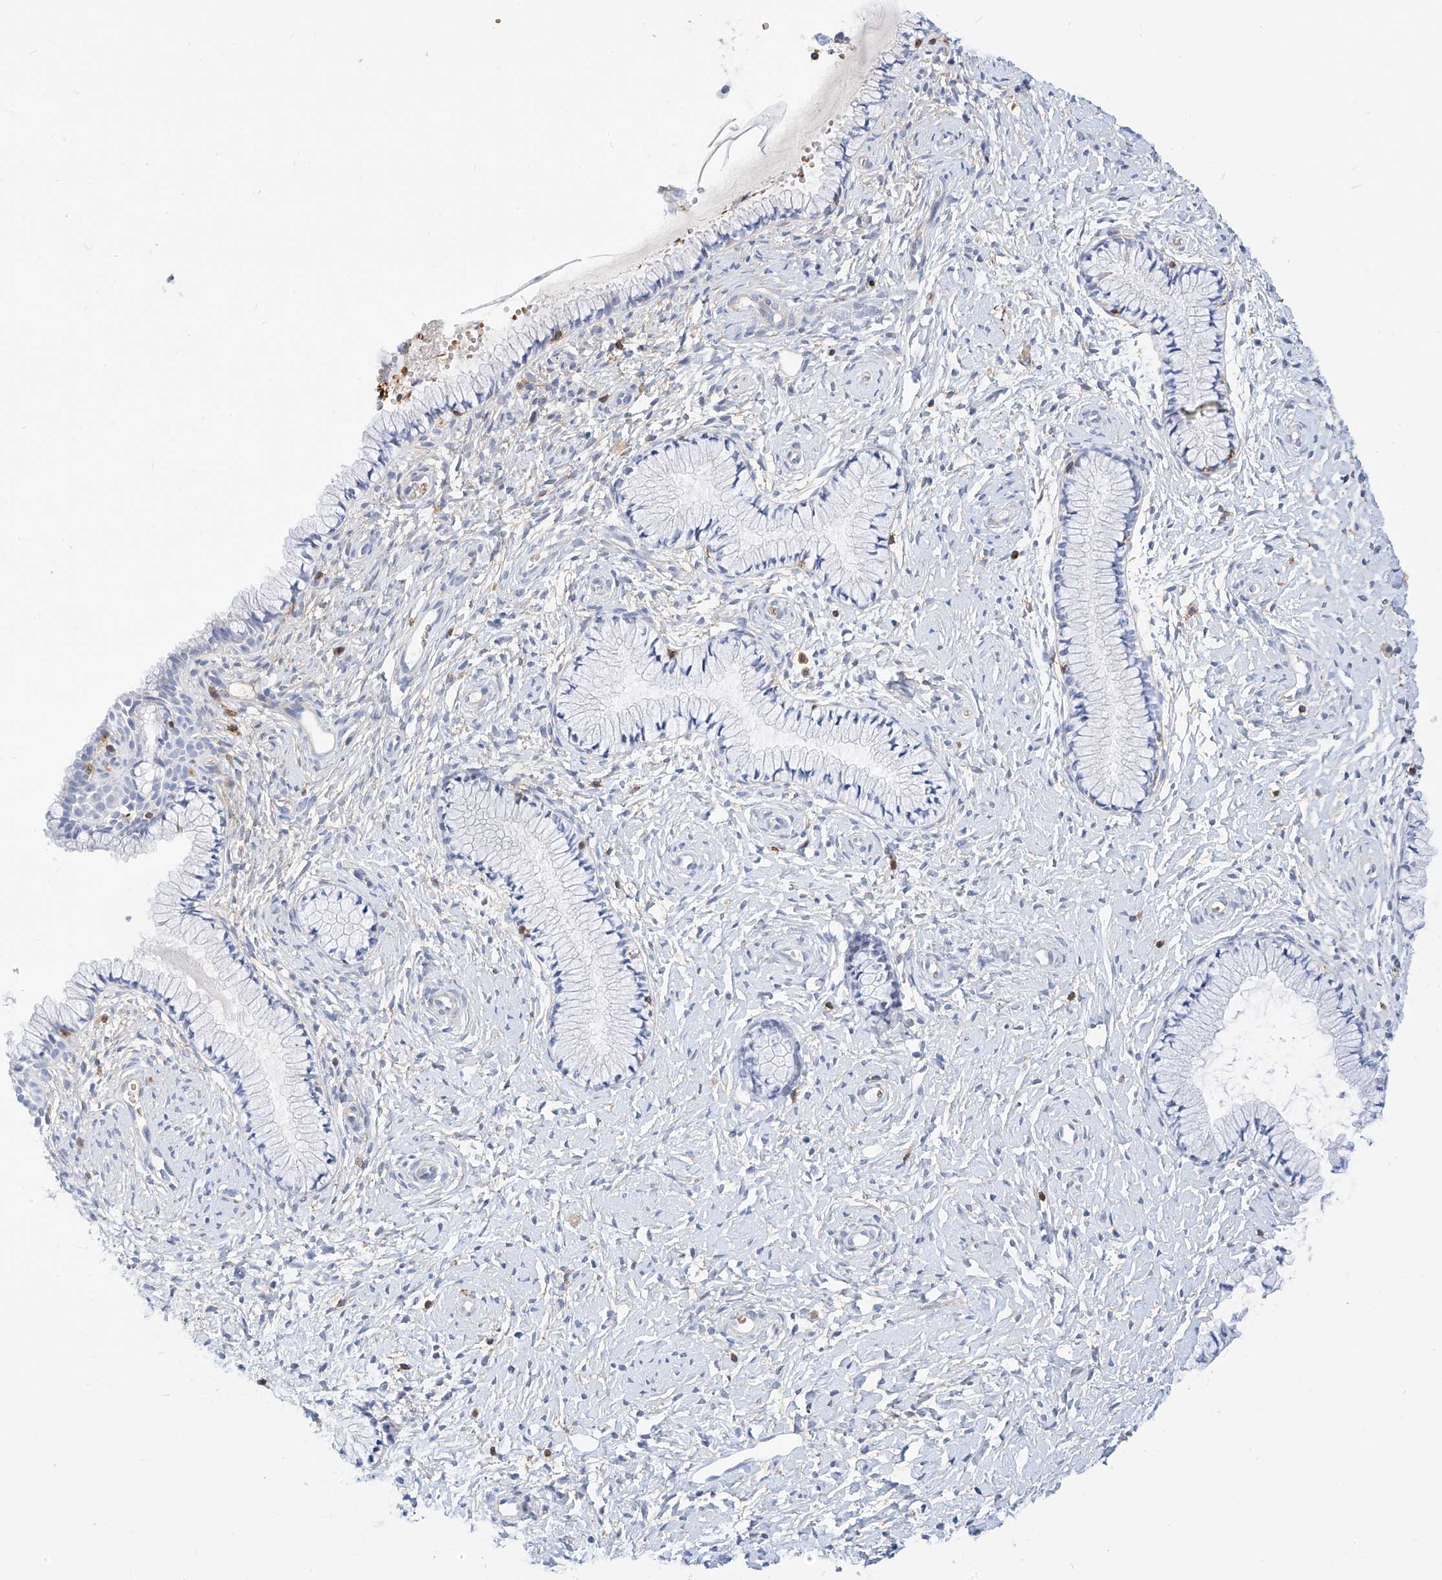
{"staining": {"intensity": "negative", "quantity": "none", "location": "none"}, "tissue": "cervix", "cell_type": "Glandular cells", "image_type": "normal", "snomed": [{"axis": "morphology", "description": "Normal tissue, NOS"}, {"axis": "topography", "description": "Cervix"}], "caption": "Glandular cells are negative for brown protein staining in benign cervix. (DAB IHC, high magnification).", "gene": "TXNDC9", "patient": {"sex": "female", "age": 33}}